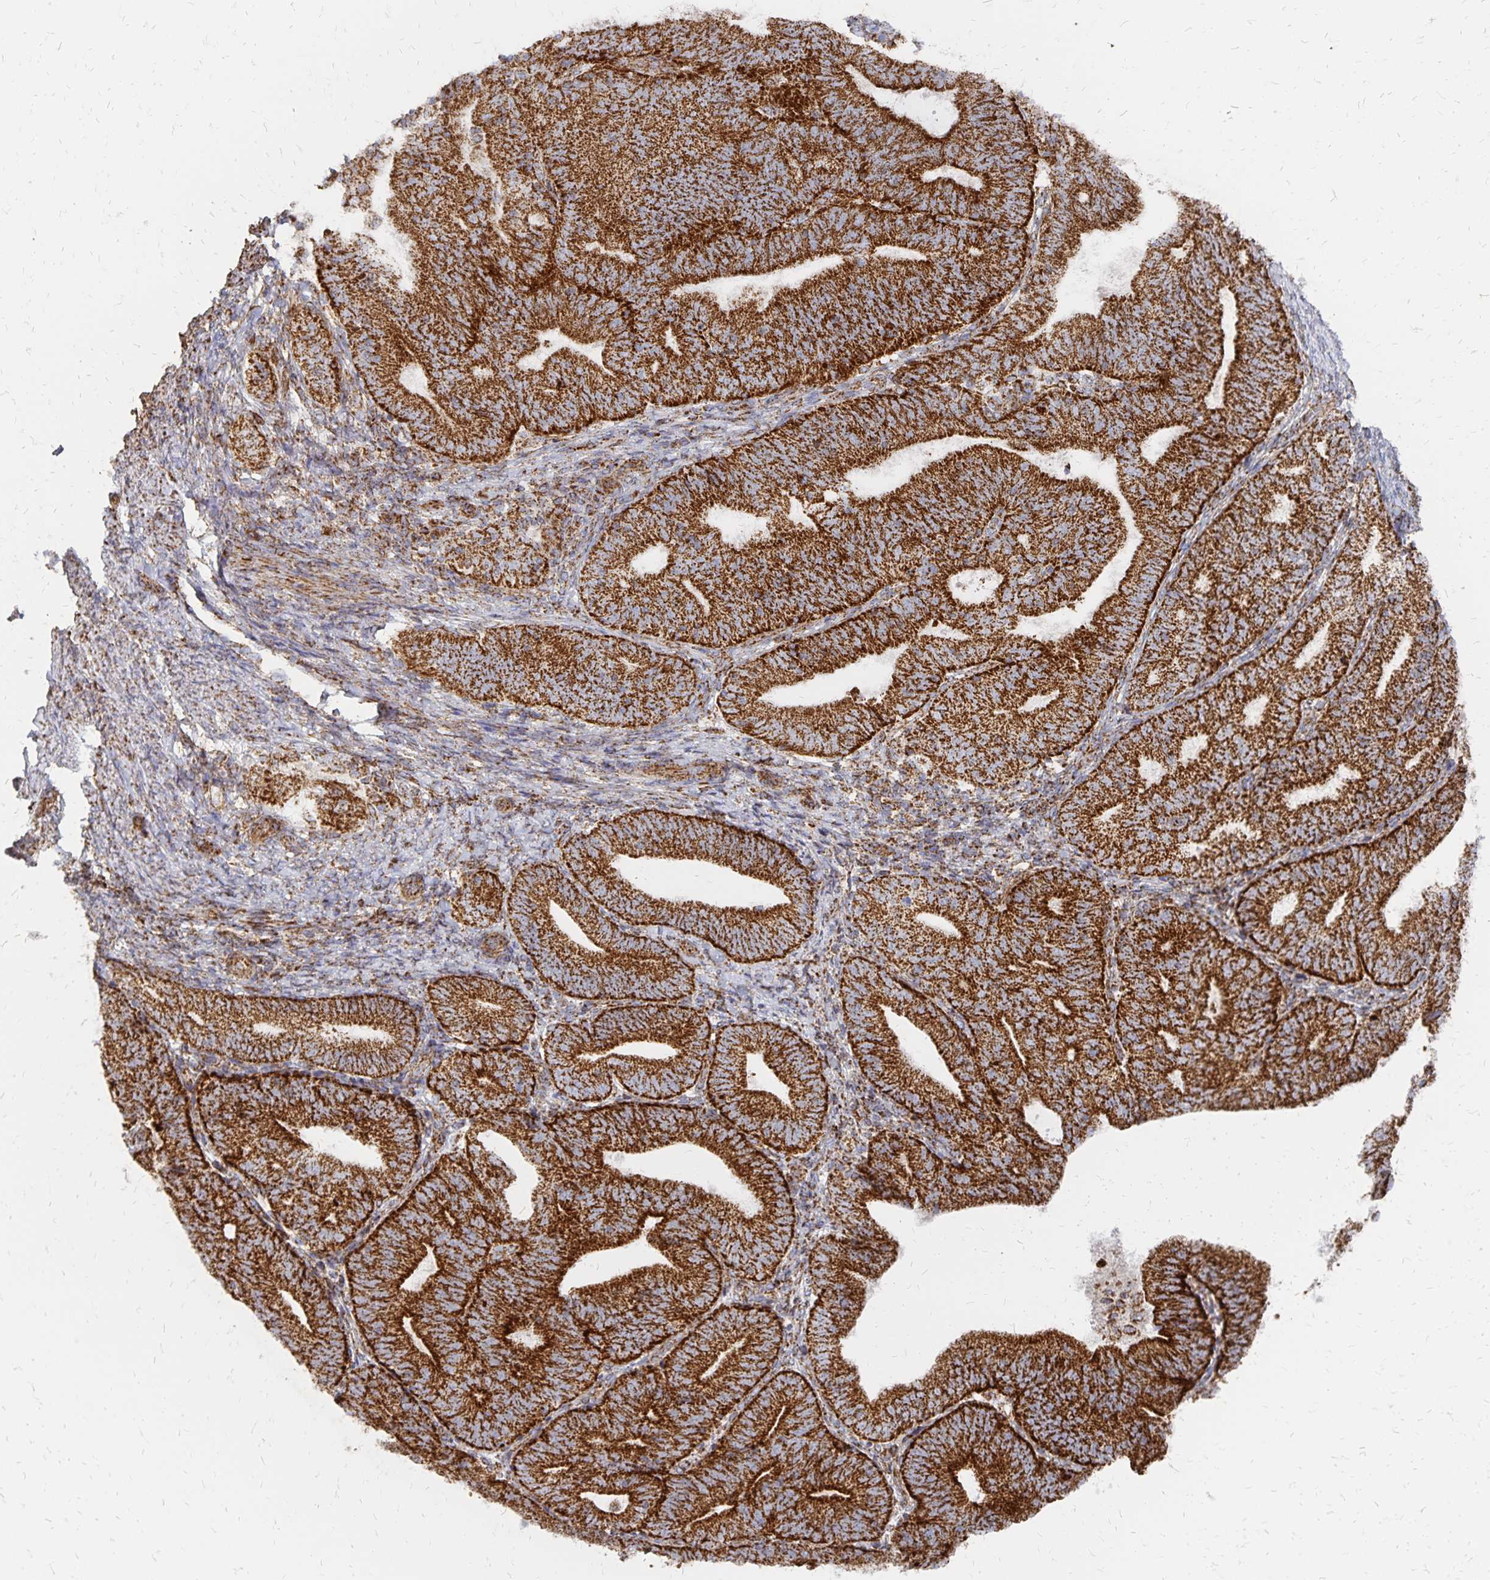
{"staining": {"intensity": "strong", "quantity": ">75%", "location": "cytoplasmic/membranous"}, "tissue": "endometrial cancer", "cell_type": "Tumor cells", "image_type": "cancer", "snomed": [{"axis": "morphology", "description": "Adenocarcinoma, NOS"}, {"axis": "topography", "description": "Endometrium"}], "caption": "A brown stain highlights strong cytoplasmic/membranous staining of a protein in endometrial cancer tumor cells.", "gene": "STOML2", "patient": {"sex": "female", "age": 70}}